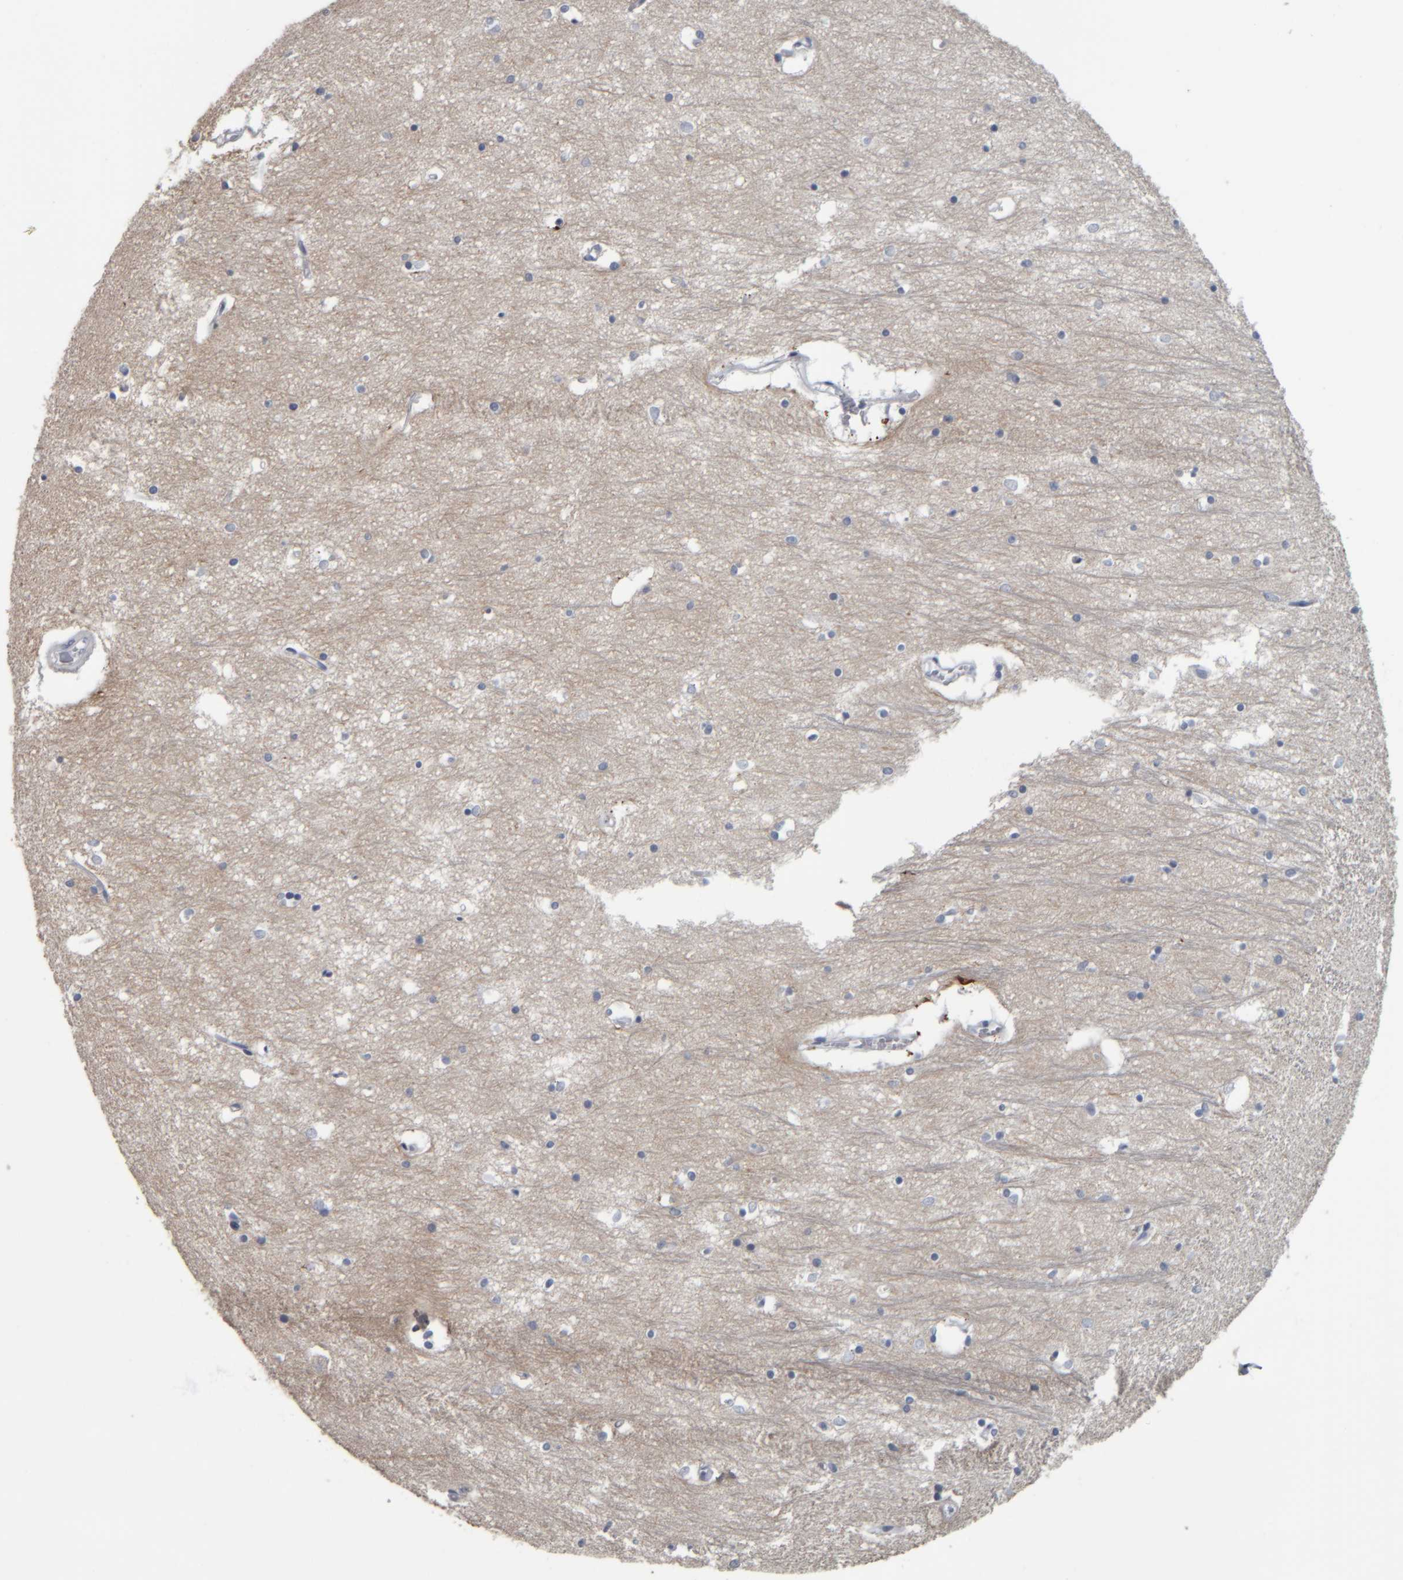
{"staining": {"intensity": "moderate", "quantity": "<25%", "location": "cytoplasmic/membranous"}, "tissue": "hippocampus", "cell_type": "Glial cells", "image_type": "normal", "snomed": [{"axis": "morphology", "description": "Normal tissue, NOS"}, {"axis": "topography", "description": "Hippocampus"}], "caption": "Immunohistochemistry (IHC) image of unremarkable hippocampus: hippocampus stained using IHC shows low levels of moderate protein expression localized specifically in the cytoplasmic/membranous of glial cells, appearing as a cytoplasmic/membranous brown color.", "gene": "CAVIN4", "patient": {"sex": "male", "age": 70}}